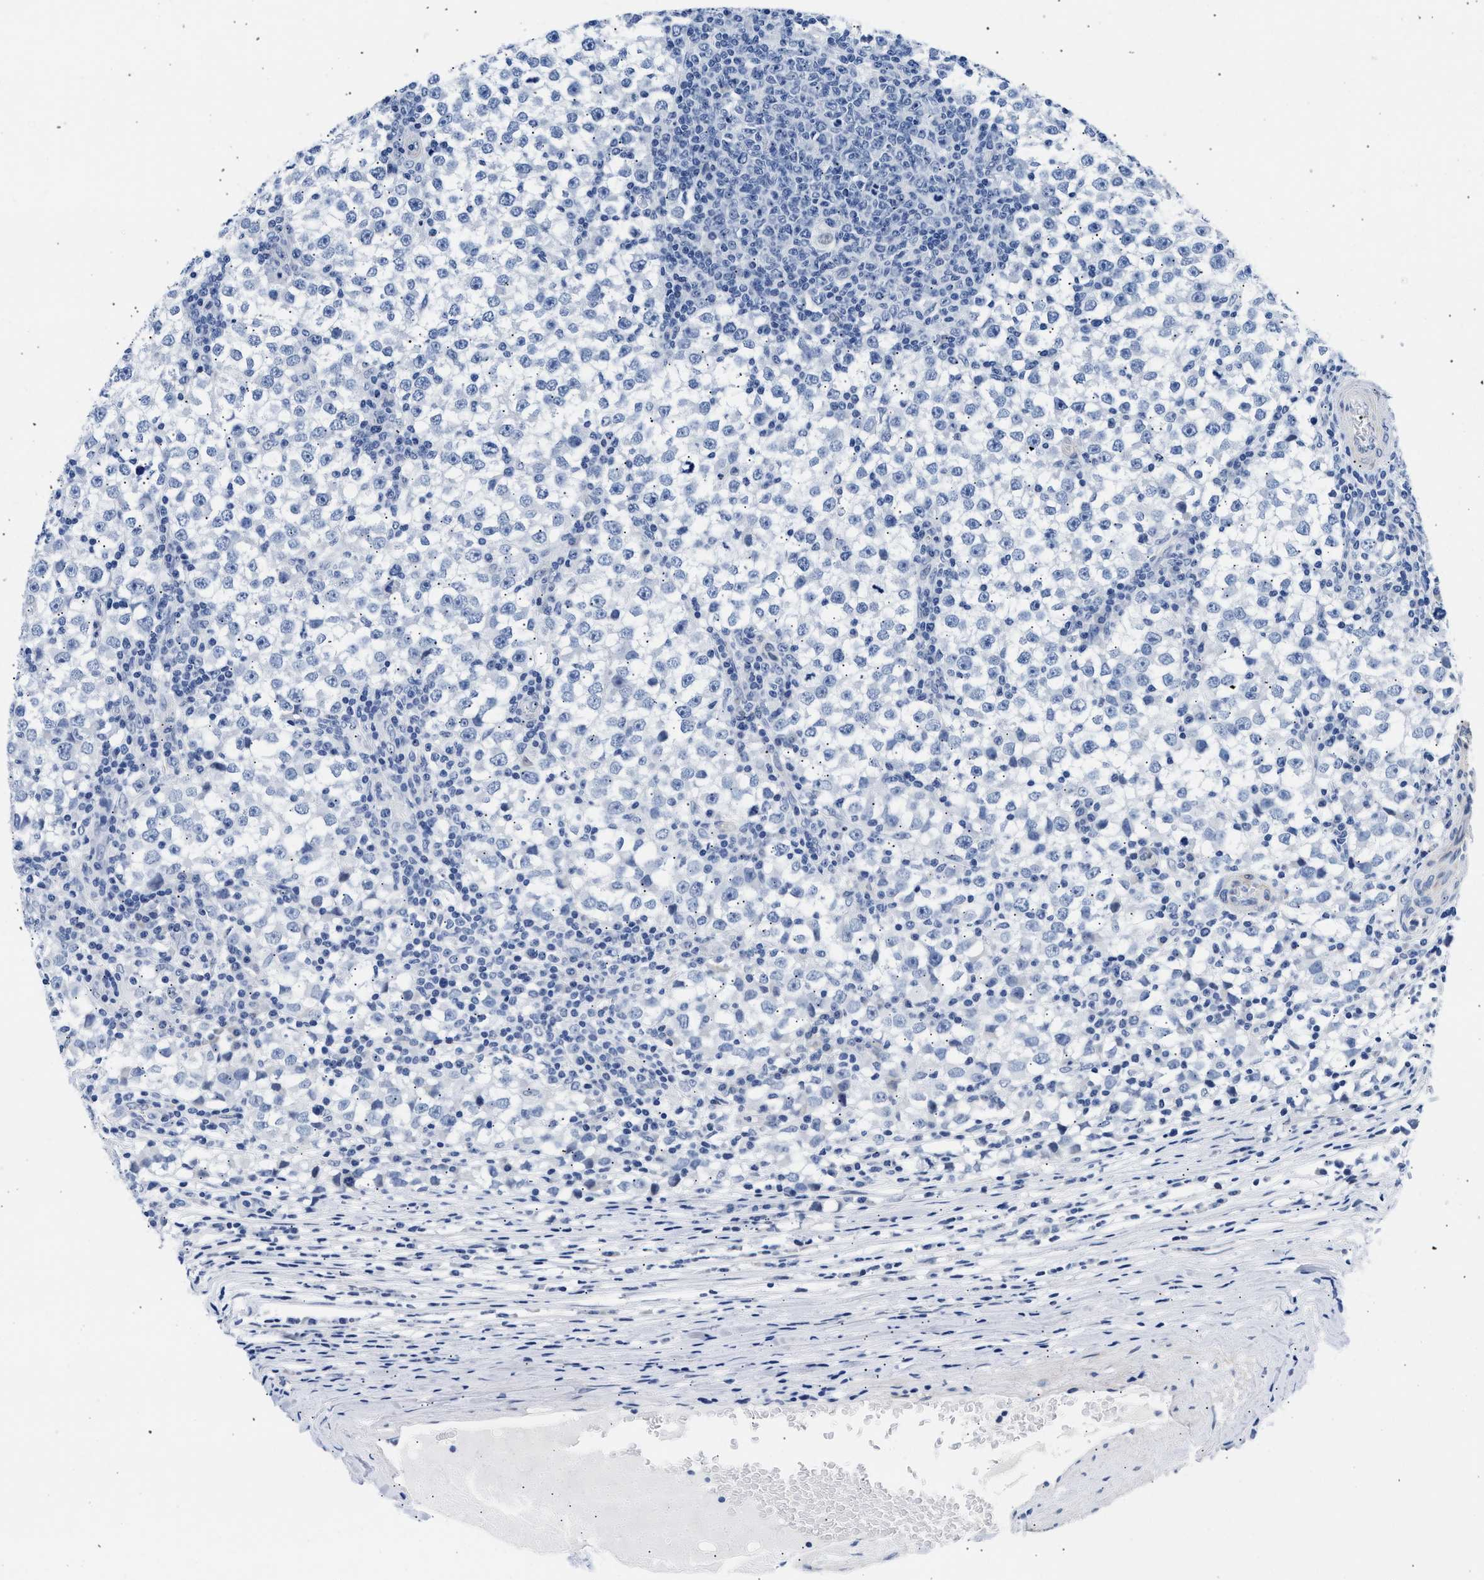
{"staining": {"intensity": "negative", "quantity": "none", "location": "none"}, "tissue": "testis cancer", "cell_type": "Tumor cells", "image_type": "cancer", "snomed": [{"axis": "morphology", "description": "Seminoma, NOS"}, {"axis": "topography", "description": "Testis"}], "caption": "A high-resolution micrograph shows immunohistochemistry (IHC) staining of testis cancer (seminoma), which demonstrates no significant expression in tumor cells.", "gene": "TRIM29", "patient": {"sex": "male", "age": 65}}